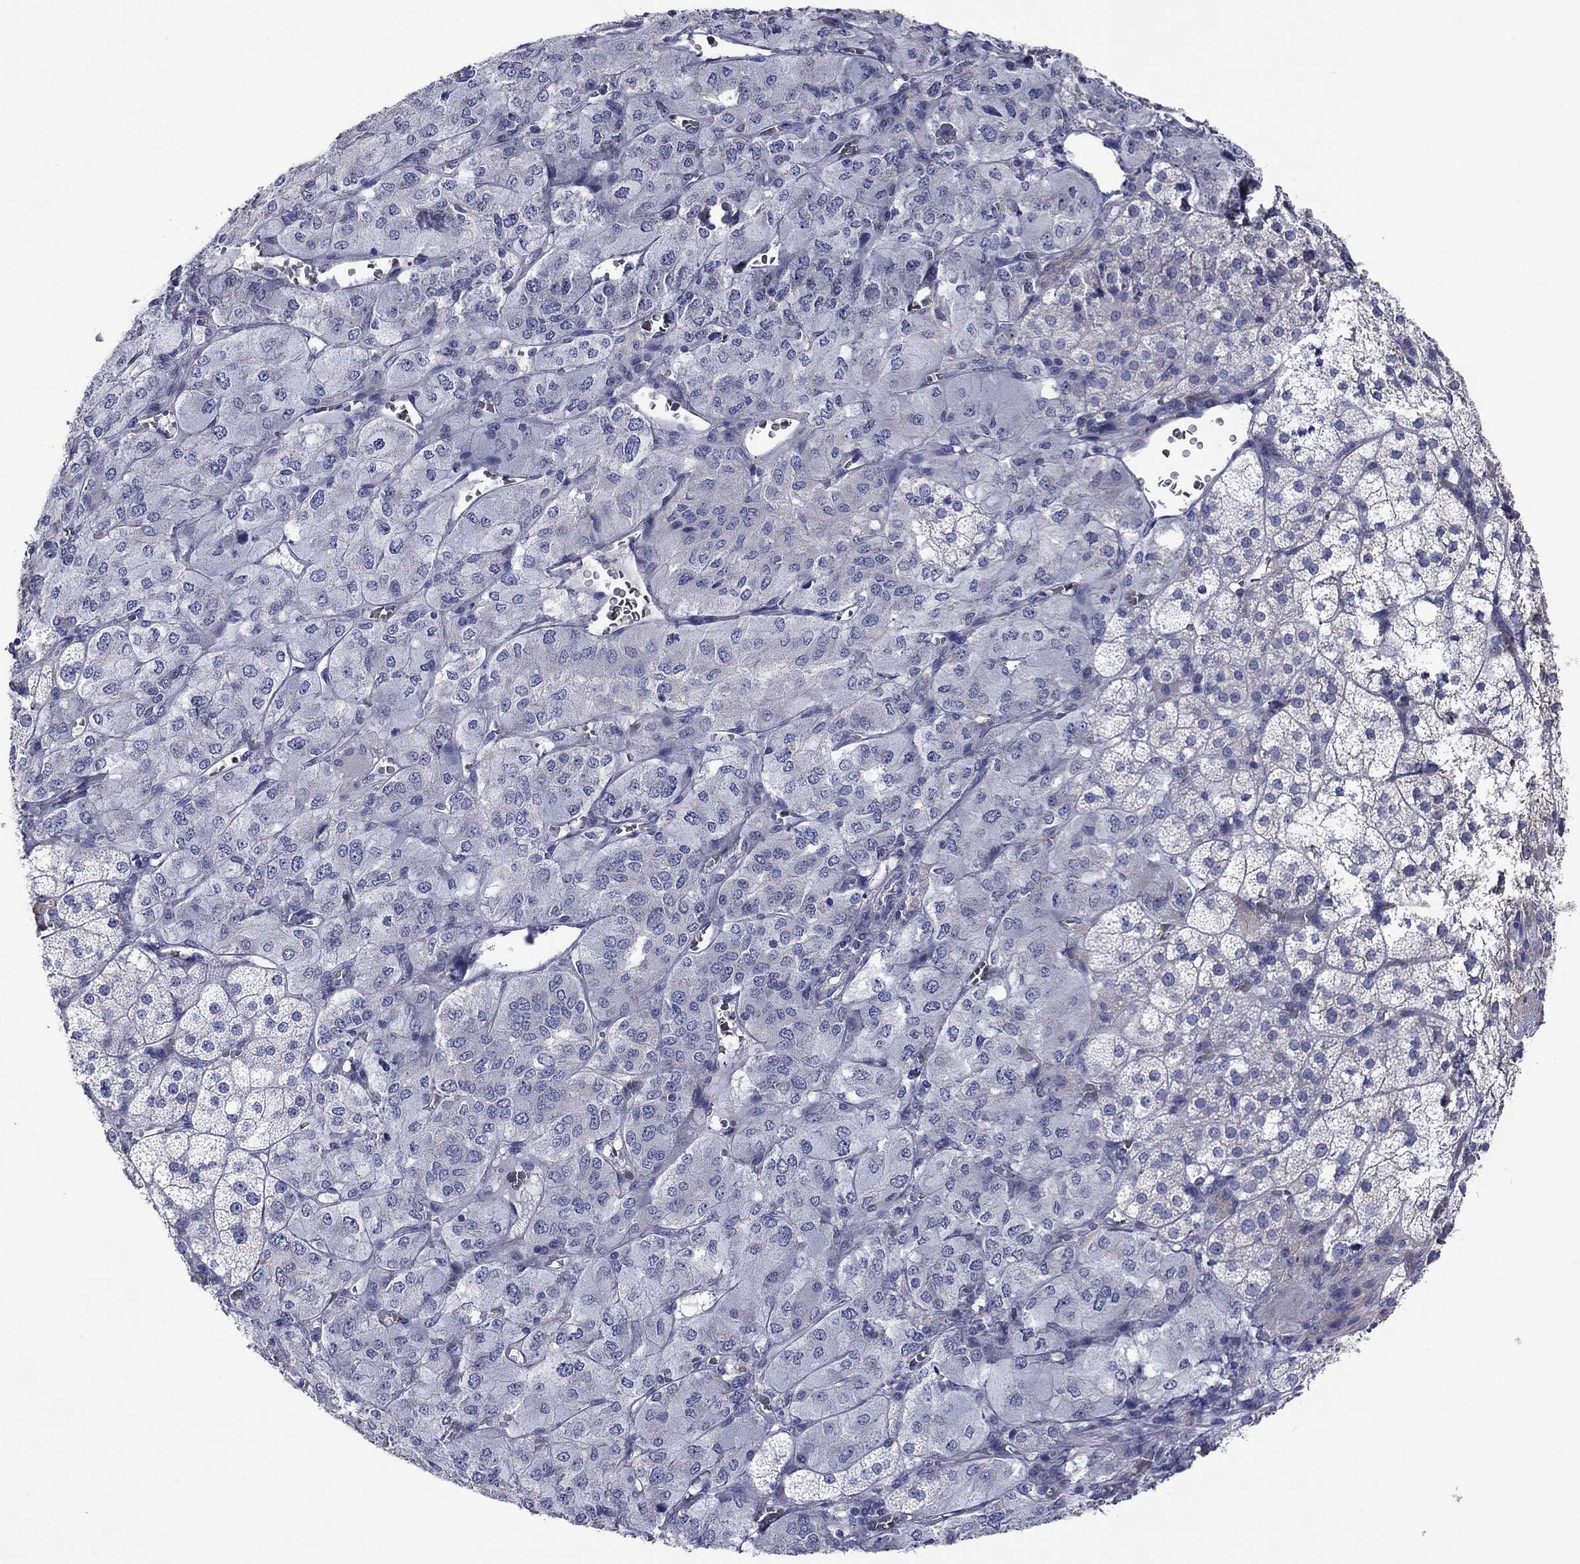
{"staining": {"intensity": "moderate", "quantity": "<25%", "location": "cytoplasmic/membranous"}, "tissue": "adrenal gland", "cell_type": "Glandular cells", "image_type": "normal", "snomed": [{"axis": "morphology", "description": "Normal tissue, NOS"}, {"axis": "topography", "description": "Adrenal gland"}], "caption": "Adrenal gland stained with DAB (3,3'-diaminobenzidine) immunohistochemistry demonstrates low levels of moderate cytoplasmic/membranous positivity in about <25% of glandular cells.", "gene": "TPRN", "patient": {"sex": "female", "age": 60}}